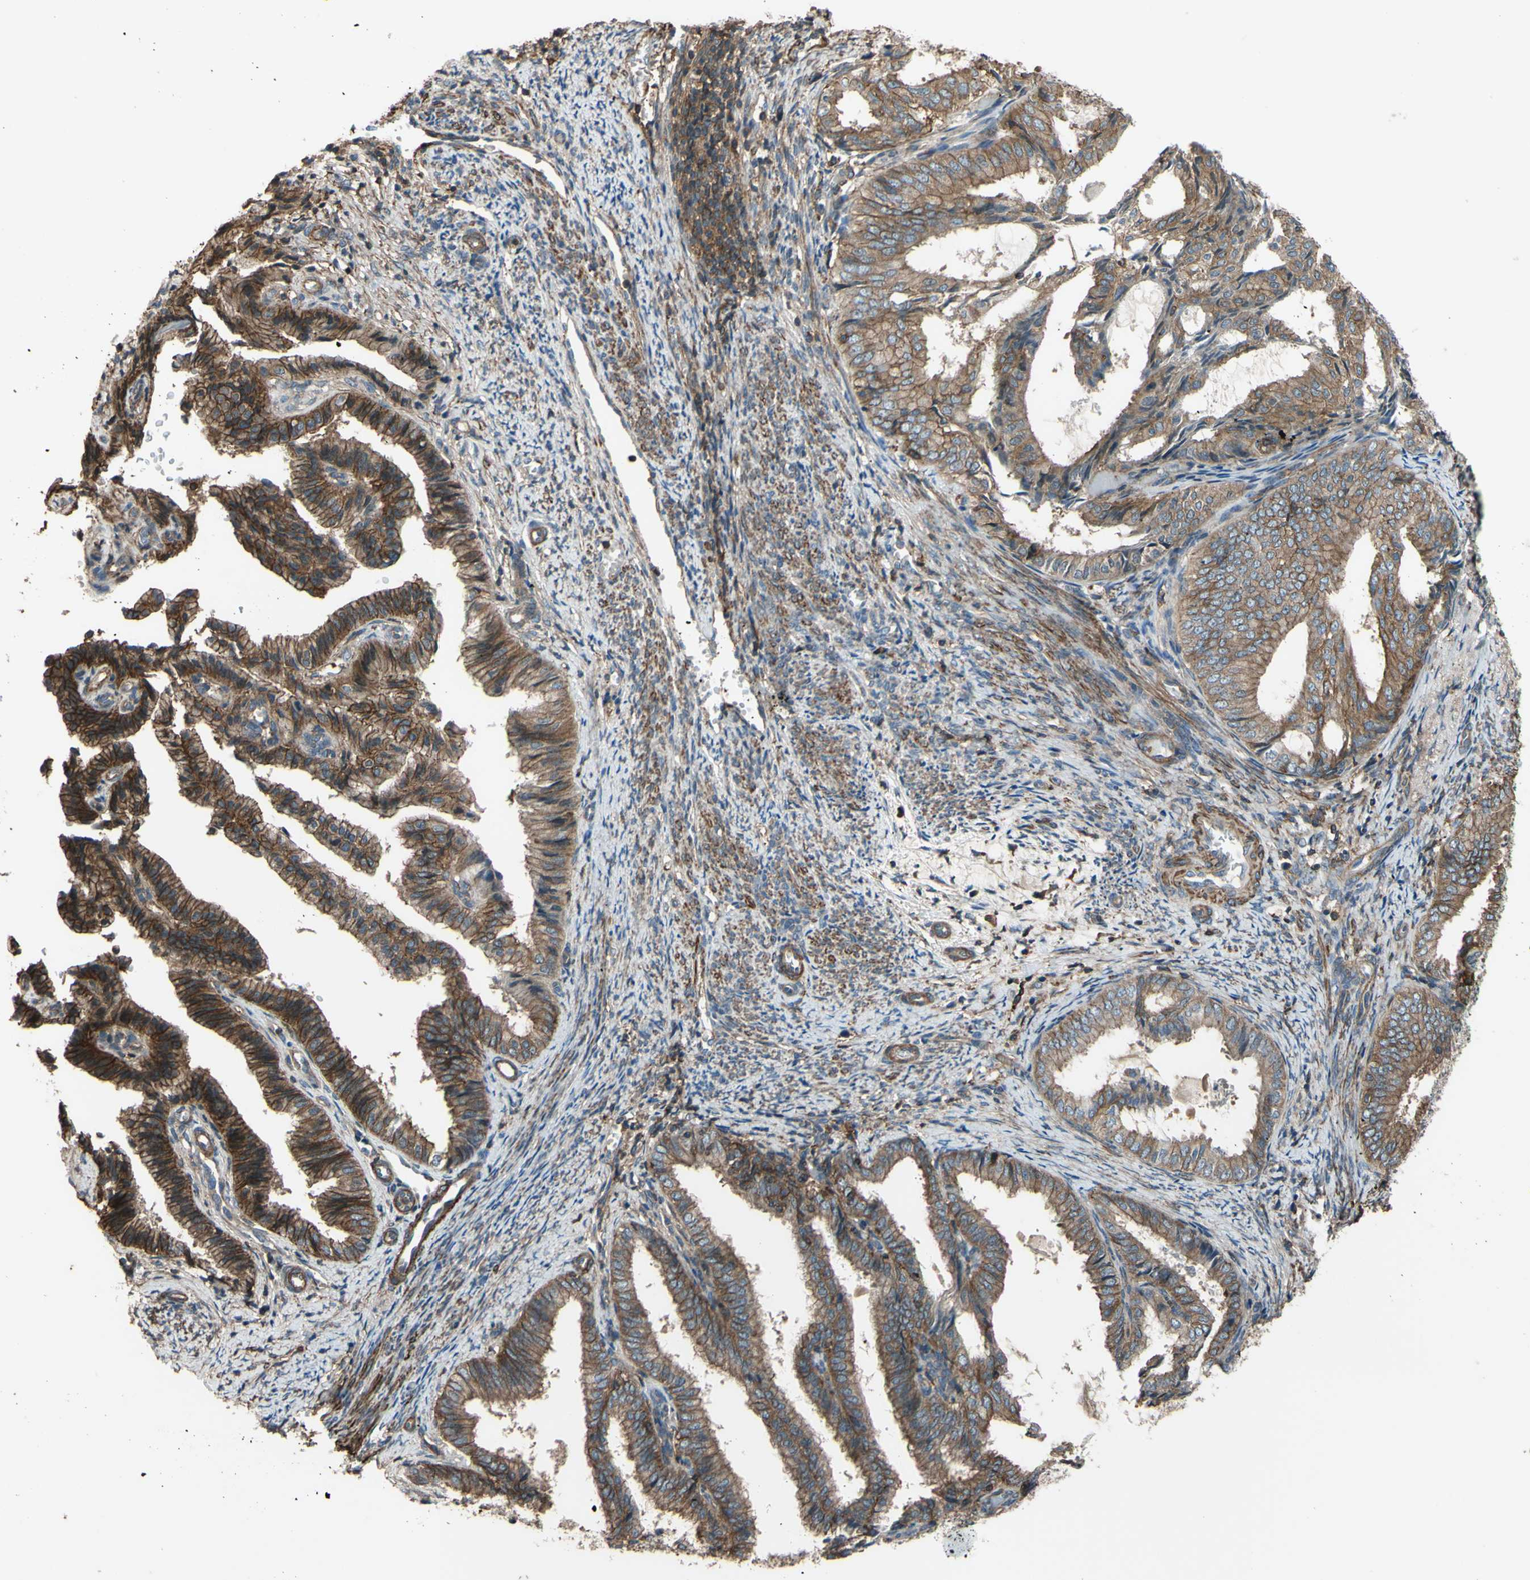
{"staining": {"intensity": "strong", "quantity": ">75%", "location": "cytoplasmic/membranous"}, "tissue": "endometrial cancer", "cell_type": "Tumor cells", "image_type": "cancer", "snomed": [{"axis": "morphology", "description": "Adenocarcinoma, NOS"}, {"axis": "topography", "description": "Endometrium"}], "caption": "IHC staining of endometrial cancer (adenocarcinoma), which demonstrates high levels of strong cytoplasmic/membranous expression in approximately >75% of tumor cells indicating strong cytoplasmic/membranous protein staining. The staining was performed using DAB (3,3'-diaminobenzidine) (brown) for protein detection and nuclei were counterstained in hematoxylin (blue).", "gene": "ADD3", "patient": {"sex": "female", "age": 58}}